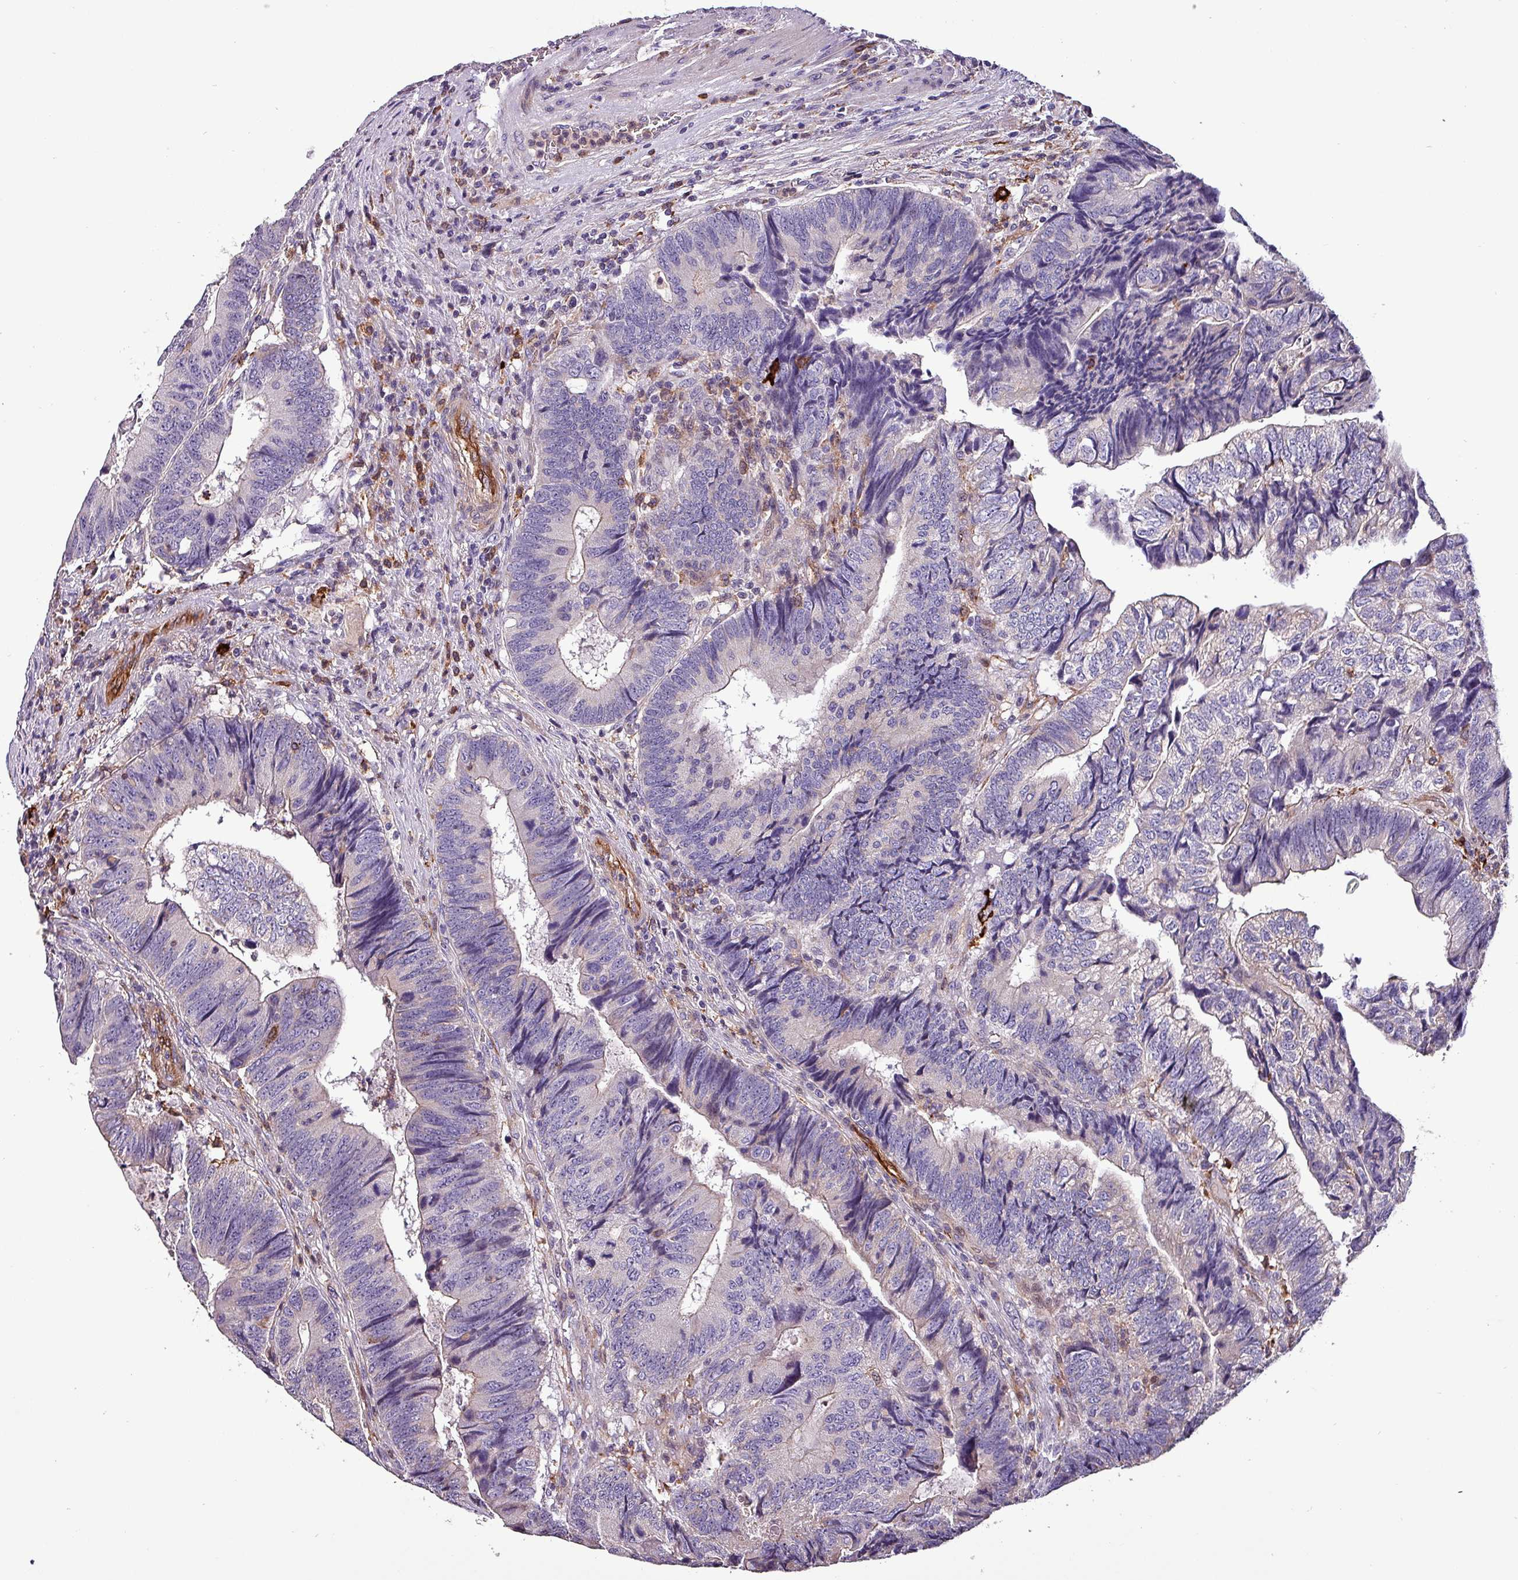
{"staining": {"intensity": "negative", "quantity": "none", "location": "none"}, "tissue": "colorectal cancer", "cell_type": "Tumor cells", "image_type": "cancer", "snomed": [{"axis": "morphology", "description": "Adenocarcinoma, NOS"}, {"axis": "topography", "description": "Colon"}], "caption": "Tumor cells are negative for brown protein staining in colorectal cancer (adenocarcinoma).", "gene": "SCIN", "patient": {"sex": "female", "age": 67}}